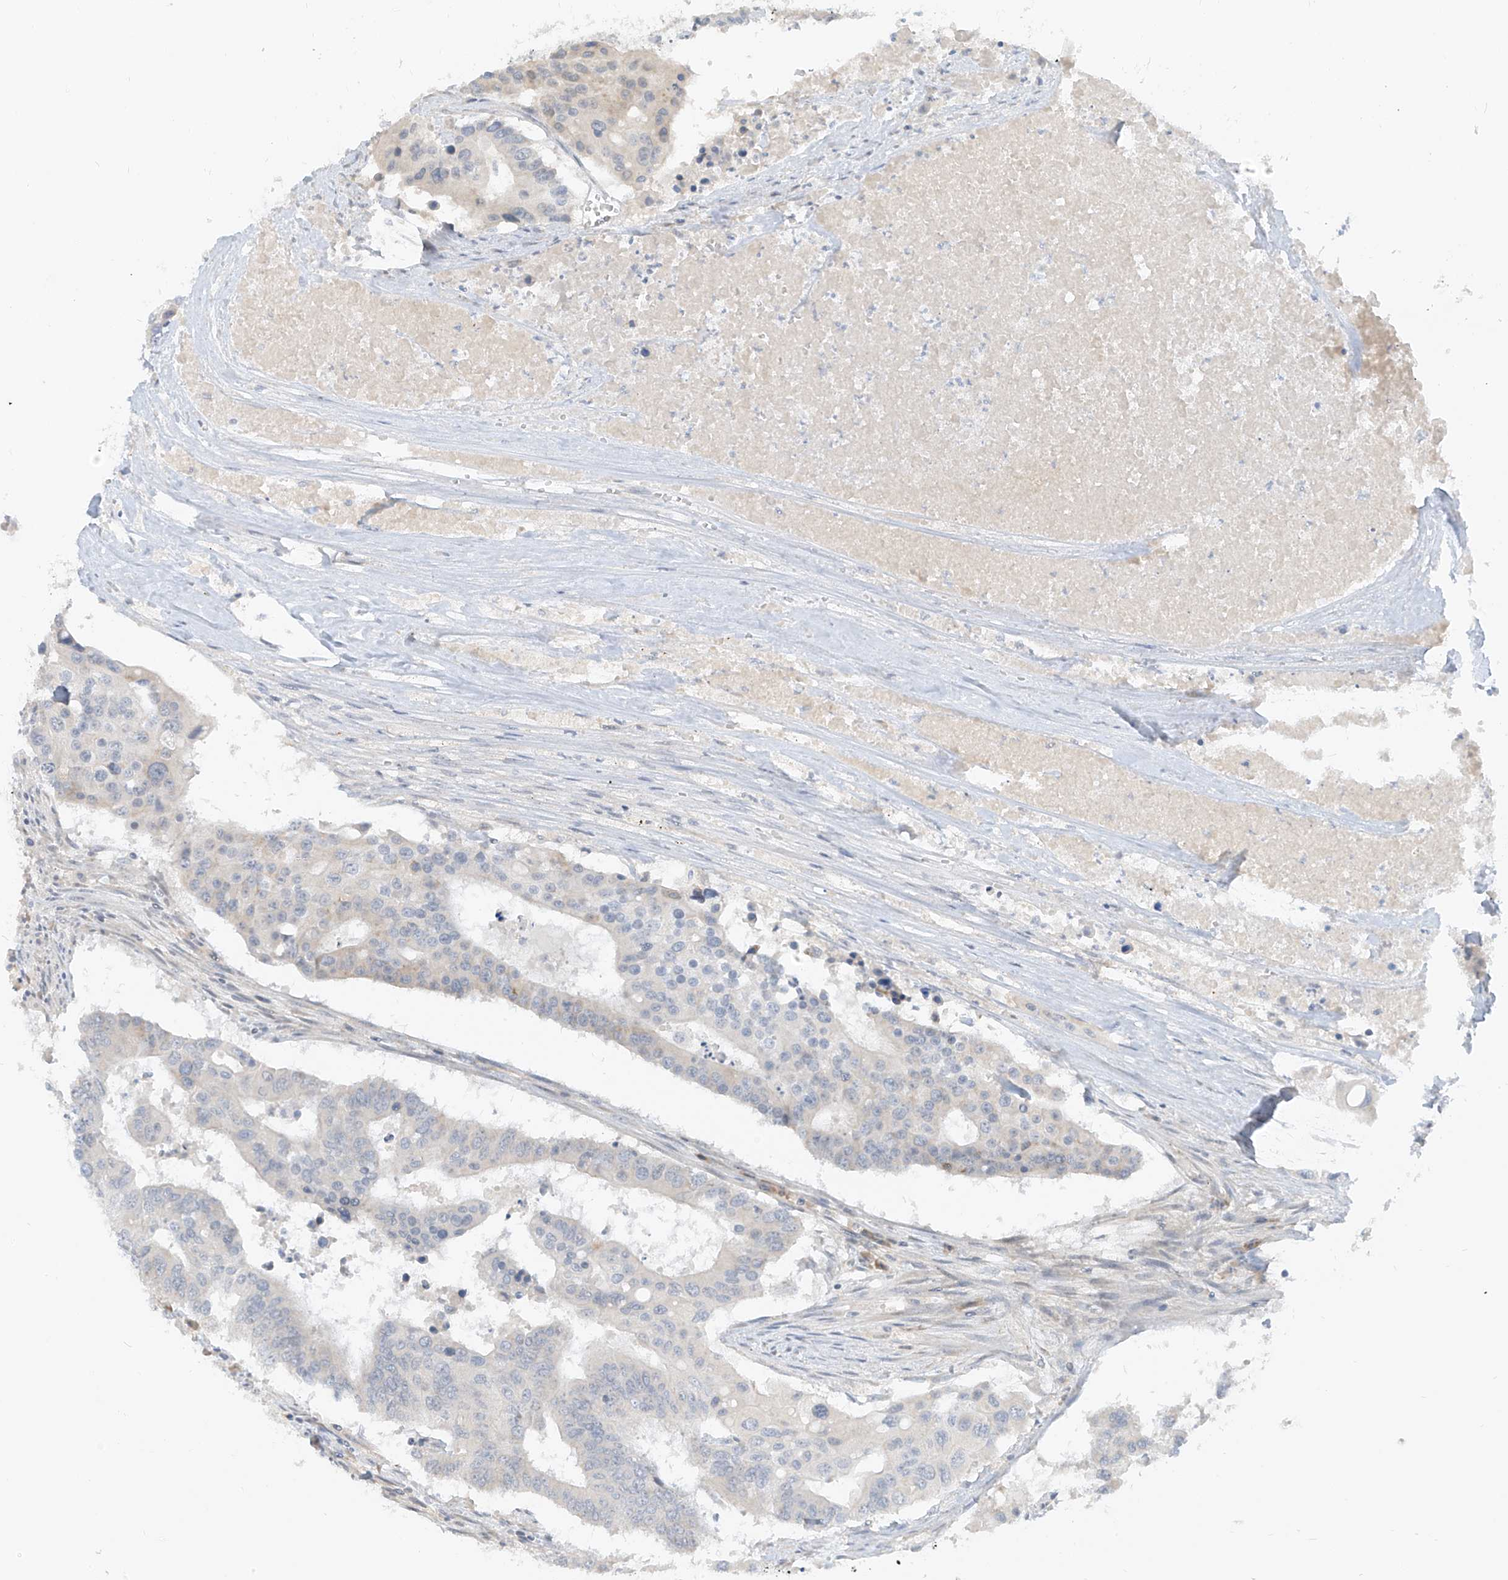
{"staining": {"intensity": "negative", "quantity": "none", "location": "none"}, "tissue": "colorectal cancer", "cell_type": "Tumor cells", "image_type": "cancer", "snomed": [{"axis": "morphology", "description": "Adenocarcinoma, NOS"}, {"axis": "topography", "description": "Colon"}], "caption": "Tumor cells show no significant protein positivity in colorectal cancer (adenocarcinoma).", "gene": "C2orf42", "patient": {"sex": "male", "age": 77}}